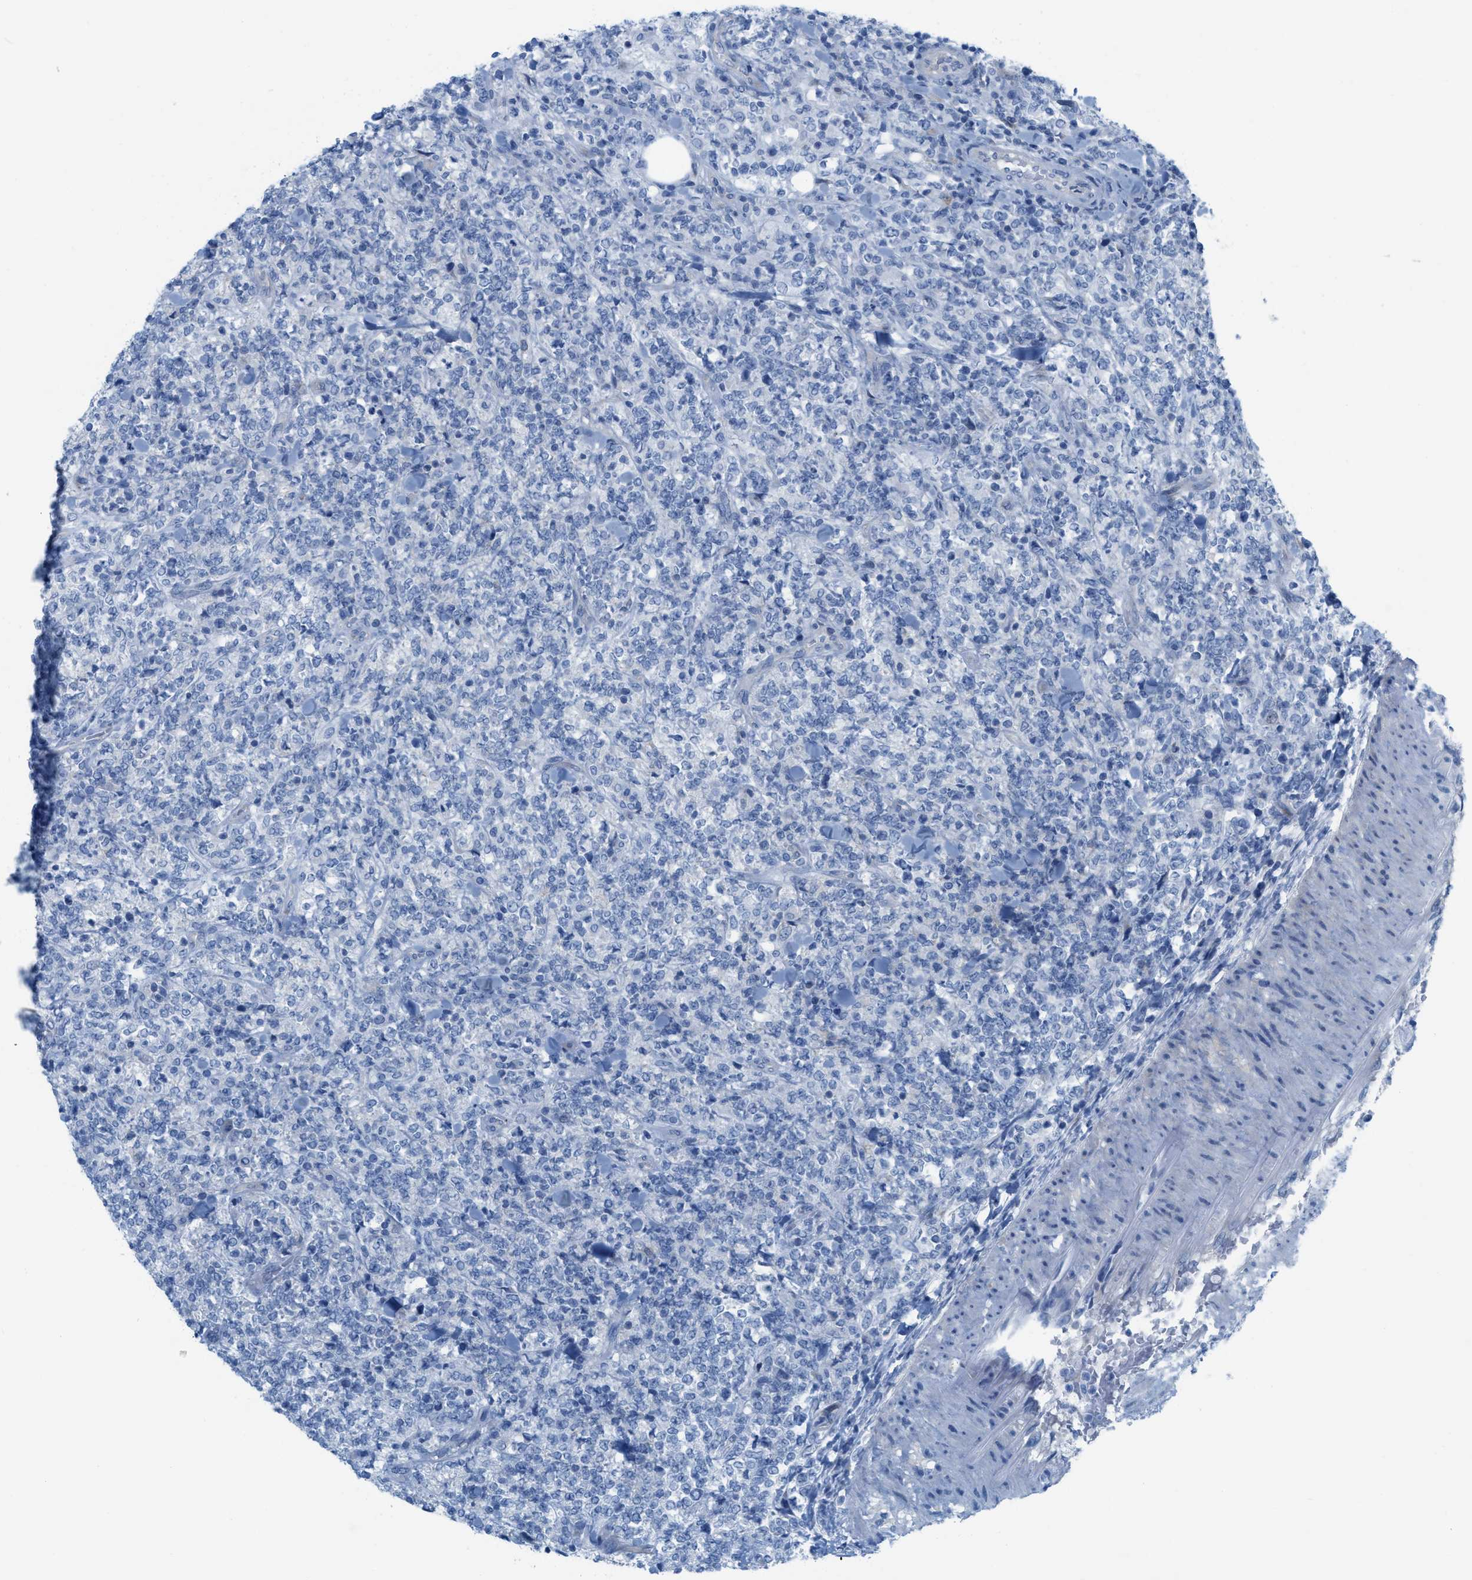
{"staining": {"intensity": "negative", "quantity": "none", "location": "none"}, "tissue": "lymphoma", "cell_type": "Tumor cells", "image_type": "cancer", "snomed": [{"axis": "morphology", "description": "Malignant lymphoma, non-Hodgkin's type, High grade"}, {"axis": "topography", "description": "Soft tissue"}], "caption": "DAB (3,3'-diaminobenzidine) immunohistochemical staining of high-grade malignant lymphoma, non-Hodgkin's type displays no significant expression in tumor cells.", "gene": "ASGR1", "patient": {"sex": "male", "age": 18}}